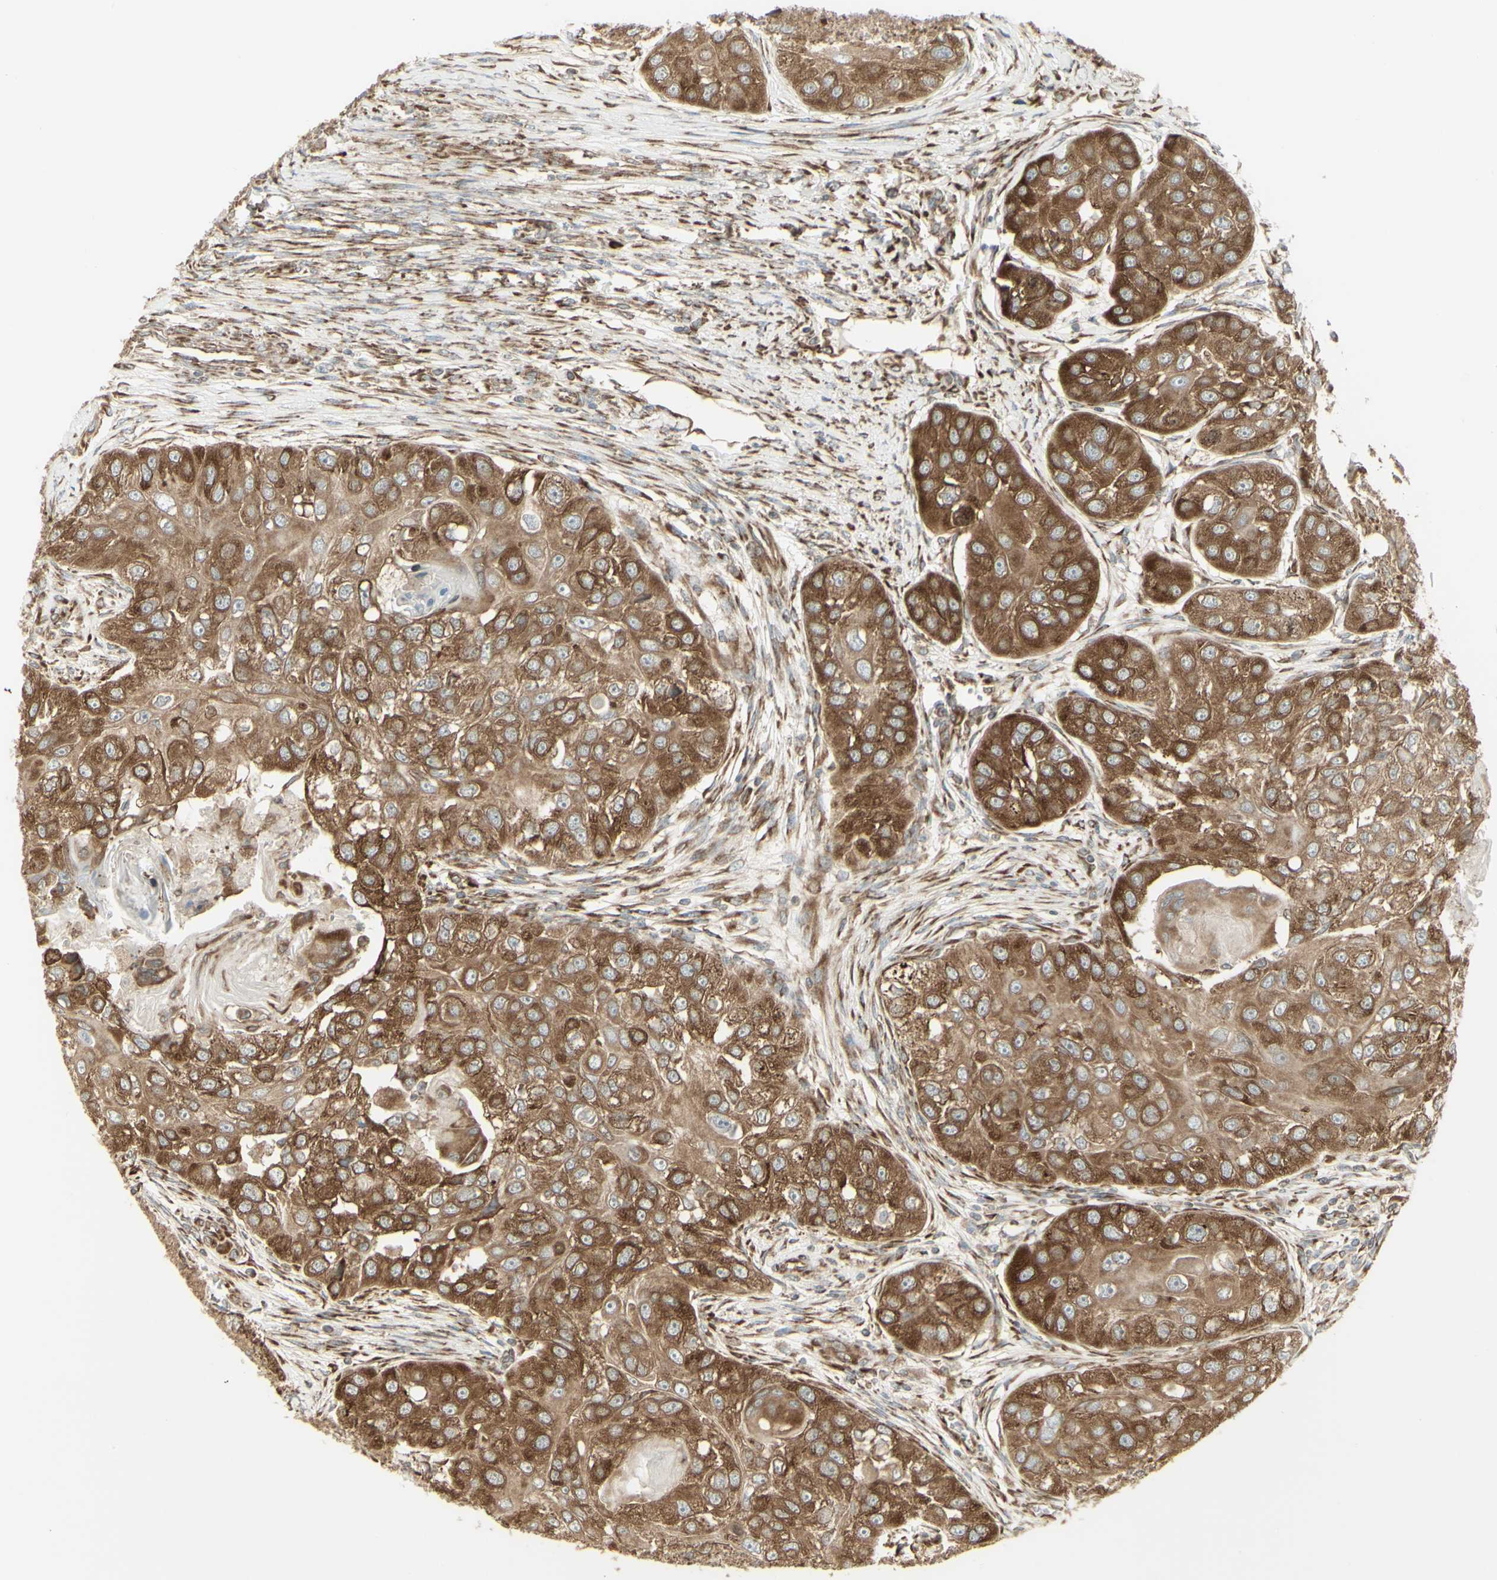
{"staining": {"intensity": "moderate", "quantity": ">75%", "location": "cytoplasmic/membranous"}, "tissue": "head and neck cancer", "cell_type": "Tumor cells", "image_type": "cancer", "snomed": [{"axis": "morphology", "description": "Normal tissue, NOS"}, {"axis": "morphology", "description": "Squamous cell carcinoma, NOS"}, {"axis": "topography", "description": "Skeletal muscle"}, {"axis": "topography", "description": "Head-Neck"}], "caption": "Head and neck cancer (squamous cell carcinoma) was stained to show a protein in brown. There is medium levels of moderate cytoplasmic/membranous expression in about >75% of tumor cells. The staining was performed using DAB, with brown indicating positive protein expression. Nuclei are stained blue with hematoxylin.", "gene": "FKBP3", "patient": {"sex": "male", "age": 51}}